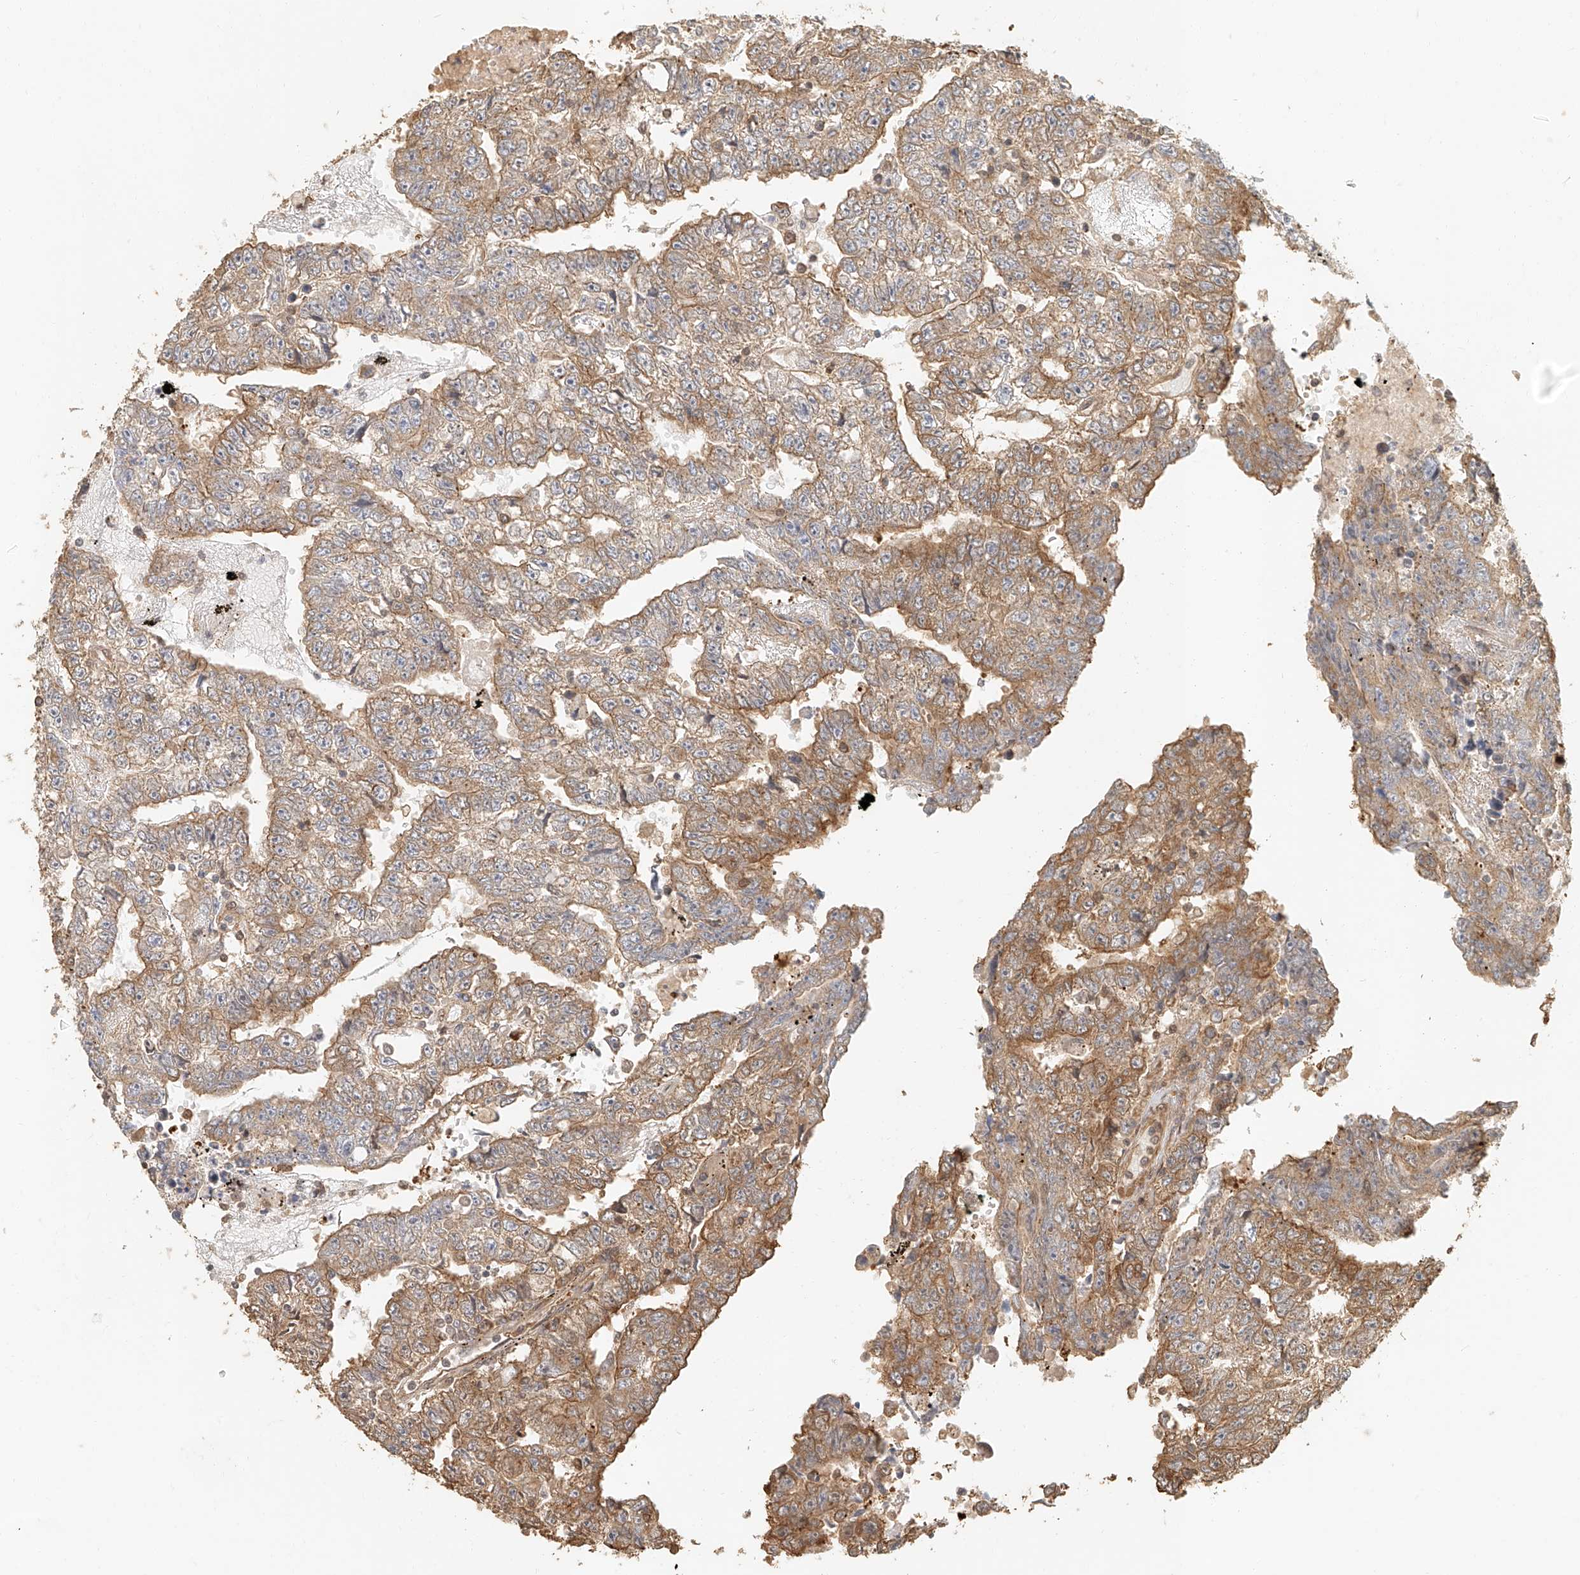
{"staining": {"intensity": "moderate", "quantity": ">75%", "location": "cytoplasmic/membranous"}, "tissue": "testis cancer", "cell_type": "Tumor cells", "image_type": "cancer", "snomed": [{"axis": "morphology", "description": "Carcinoma, Embryonal, NOS"}, {"axis": "topography", "description": "Testis"}], "caption": "A high-resolution micrograph shows IHC staining of testis cancer (embryonal carcinoma), which demonstrates moderate cytoplasmic/membranous expression in approximately >75% of tumor cells. The protein of interest is shown in brown color, while the nuclei are stained blue.", "gene": "NAP1L1", "patient": {"sex": "male", "age": 25}}